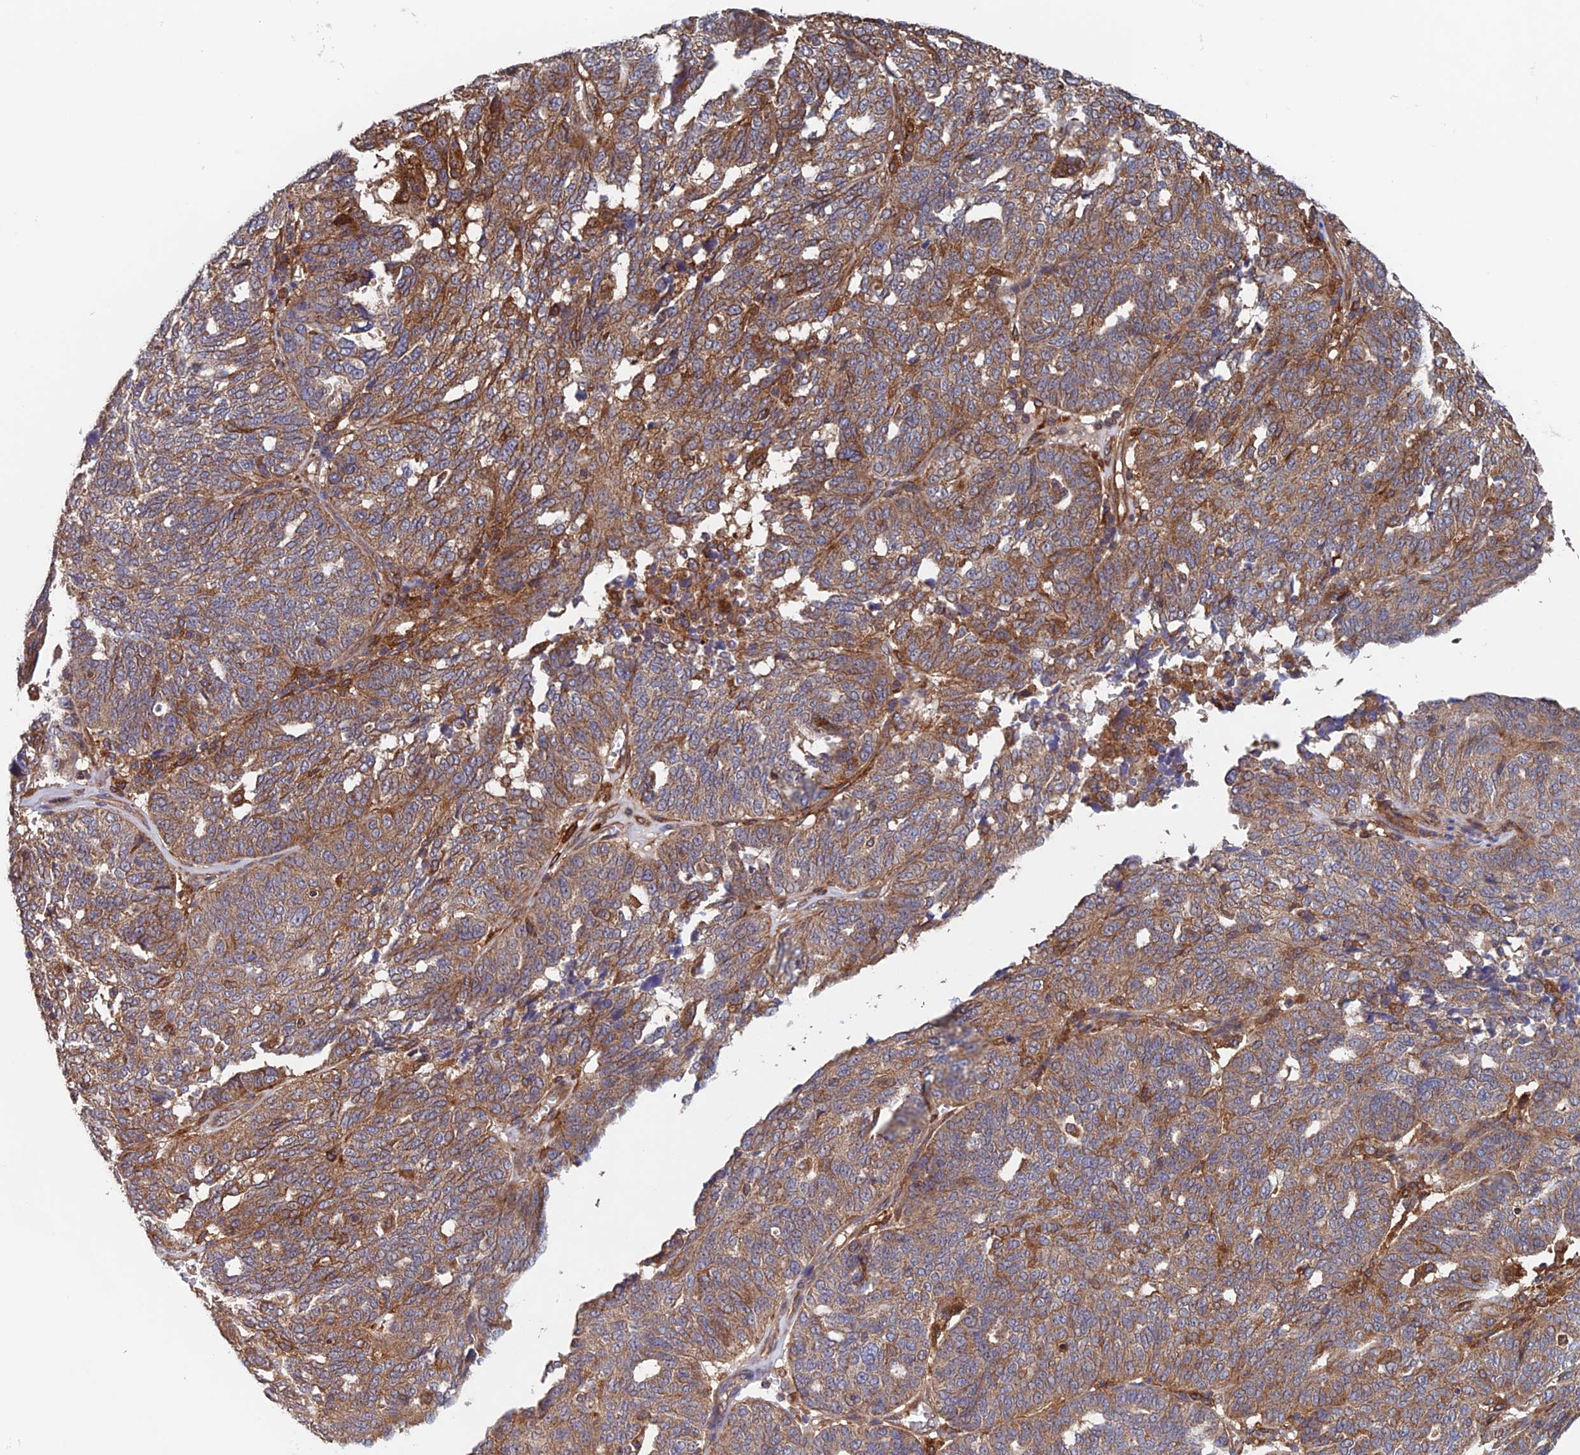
{"staining": {"intensity": "moderate", "quantity": ">75%", "location": "cytoplasmic/membranous"}, "tissue": "ovarian cancer", "cell_type": "Tumor cells", "image_type": "cancer", "snomed": [{"axis": "morphology", "description": "Cystadenocarcinoma, serous, NOS"}, {"axis": "topography", "description": "Ovary"}], "caption": "Immunohistochemistry of serous cystadenocarcinoma (ovarian) reveals medium levels of moderate cytoplasmic/membranous expression in about >75% of tumor cells. (Brightfield microscopy of DAB IHC at high magnification).", "gene": "NUDT16L1", "patient": {"sex": "female", "age": 59}}